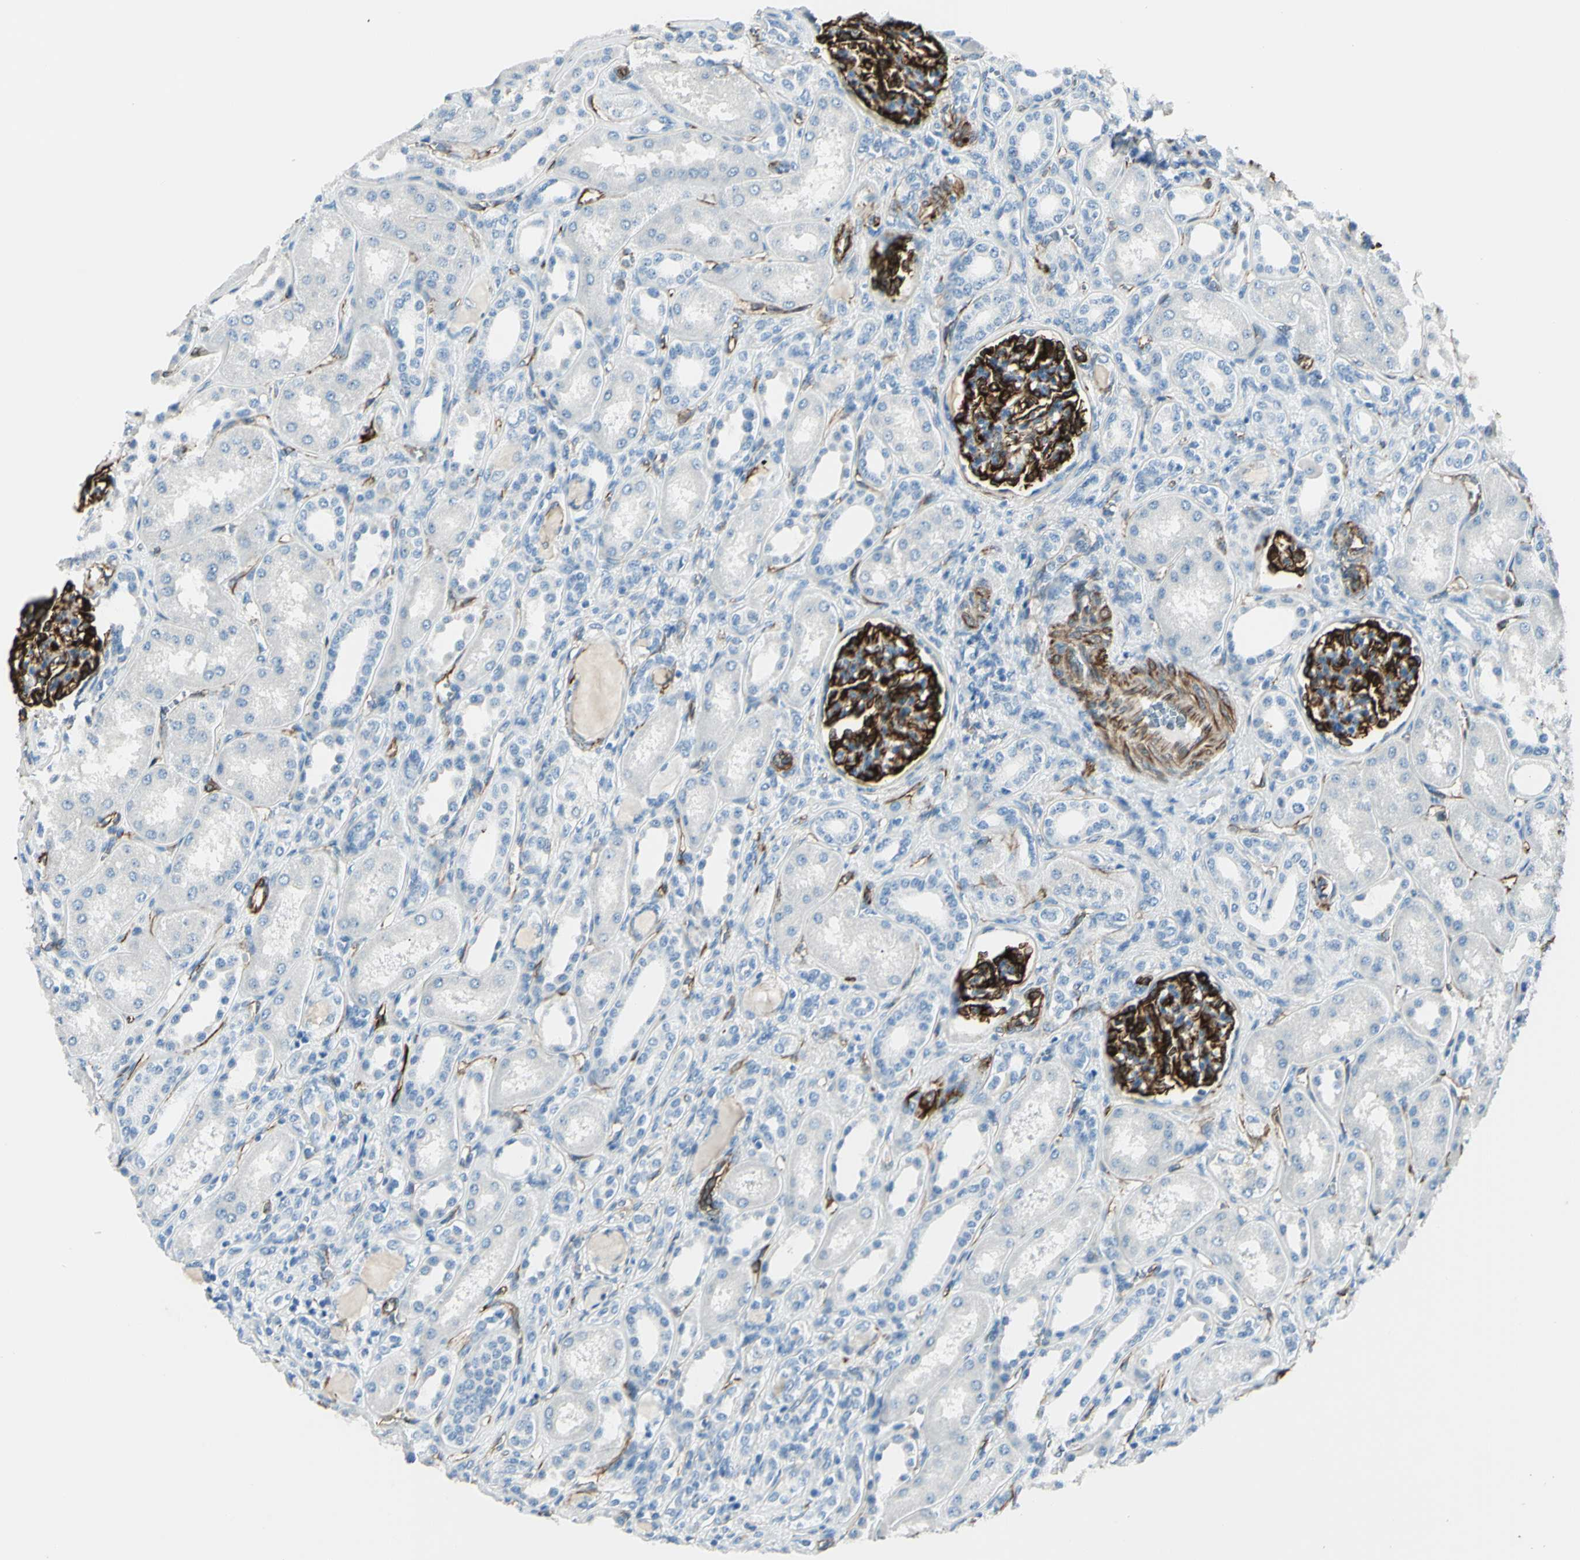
{"staining": {"intensity": "strong", "quantity": ">75%", "location": "cytoplasmic/membranous"}, "tissue": "kidney", "cell_type": "Cells in glomeruli", "image_type": "normal", "snomed": [{"axis": "morphology", "description": "Normal tissue, NOS"}, {"axis": "topography", "description": "Kidney"}], "caption": "The image displays staining of unremarkable kidney, revealing strong cytoplasmic/membranous protein staining (brown color) within cells in glomeruli.", "gene": "PTH2R", "patient": {"sex": "male", "age": 7}}